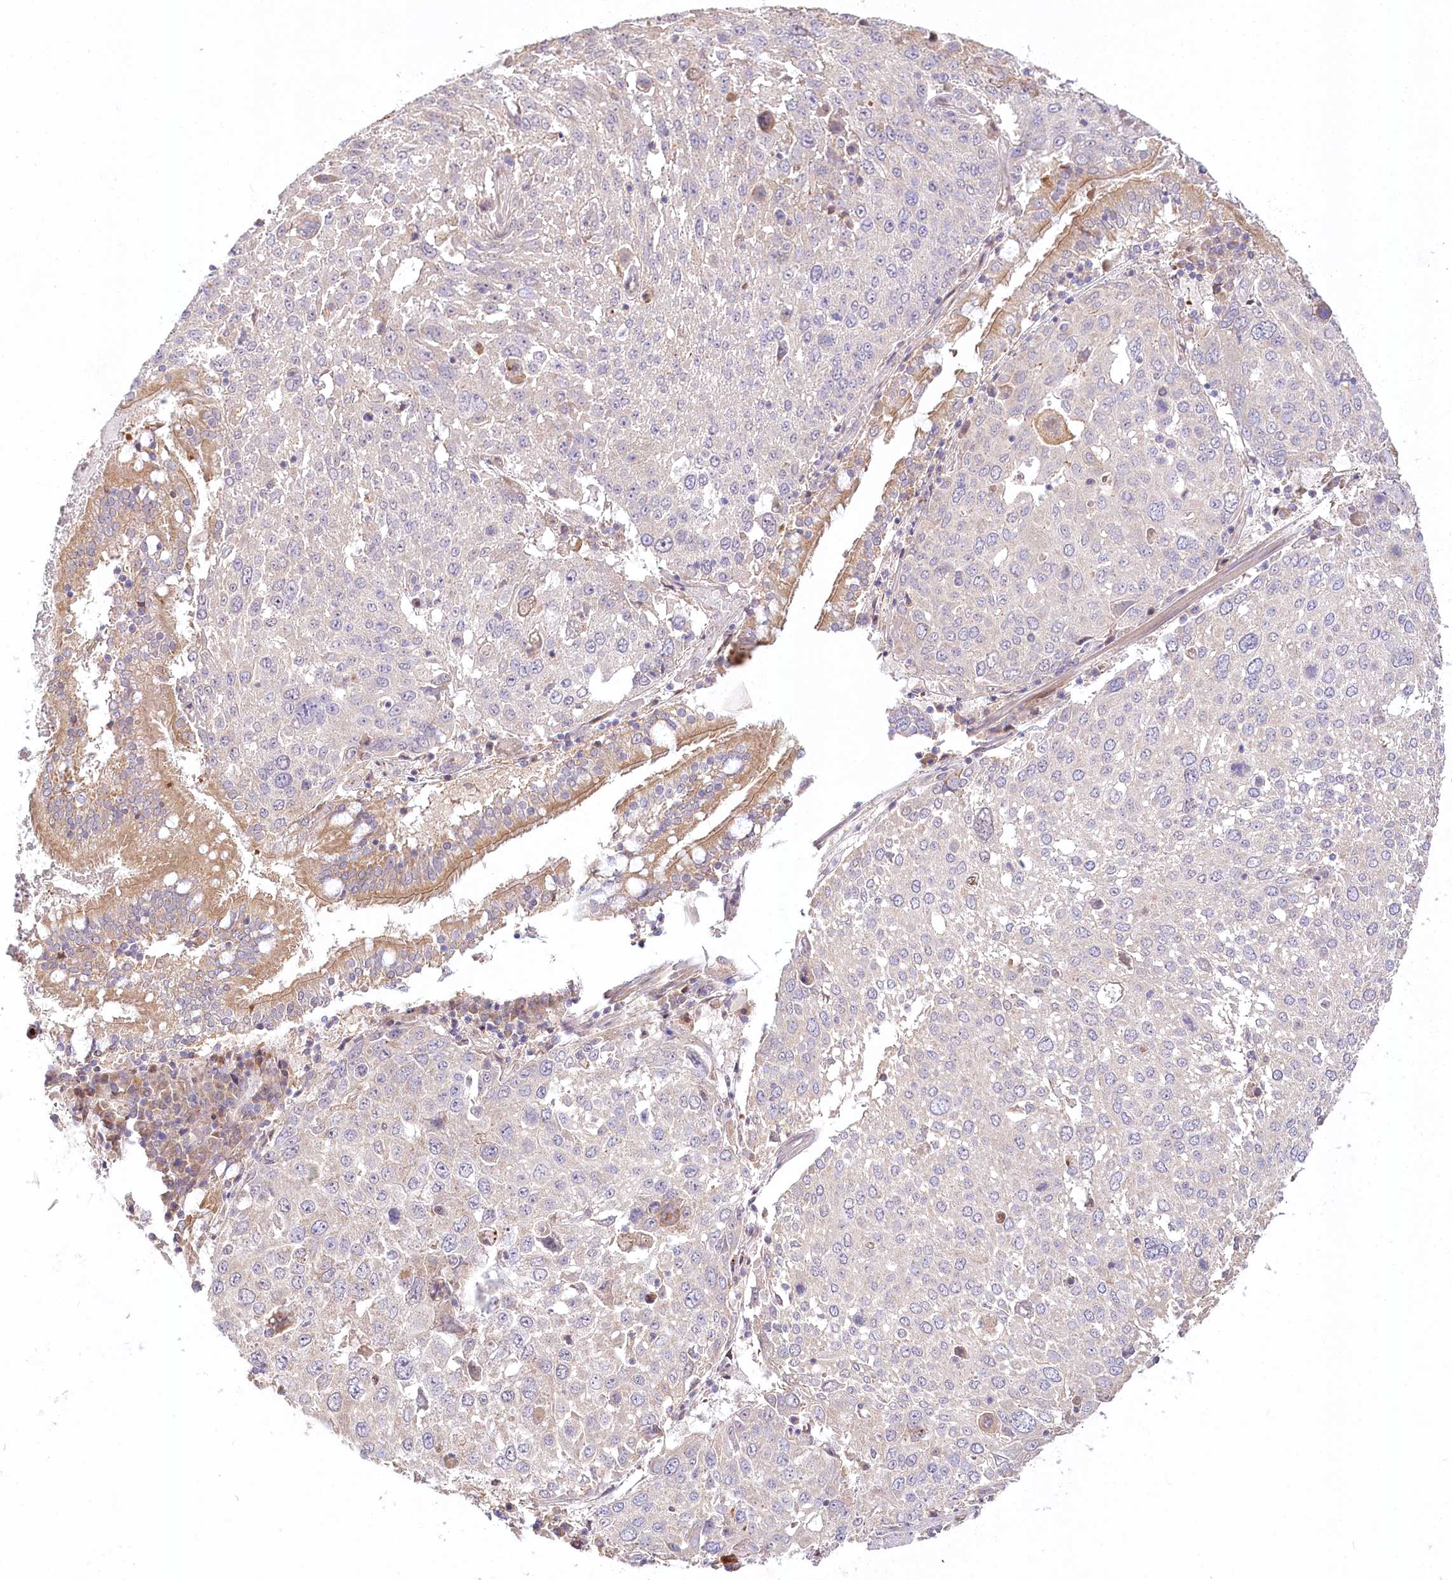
{"staining": {"intensity": "negative", "quantity": "none", "location": "none"}, "tissue": "lung cancer", "cell_type": "Tumor cells", "image_type": "cancer", "snomed": [{"axis": "morphology", "description": "Squamous cell carcinoma, NOS"}, {"axis": "topography", "description": "Lung"}], "caption": "Immunohistochemistry of lung squamous cell carcinoma reveals no expression in tumor cells. (DAB (3,3'-diaminobenzidine) immunohistochemistry (IHC), high magnification).", "gene": "PYROXD1", "patient": {"sex": "male", "age": 65}}